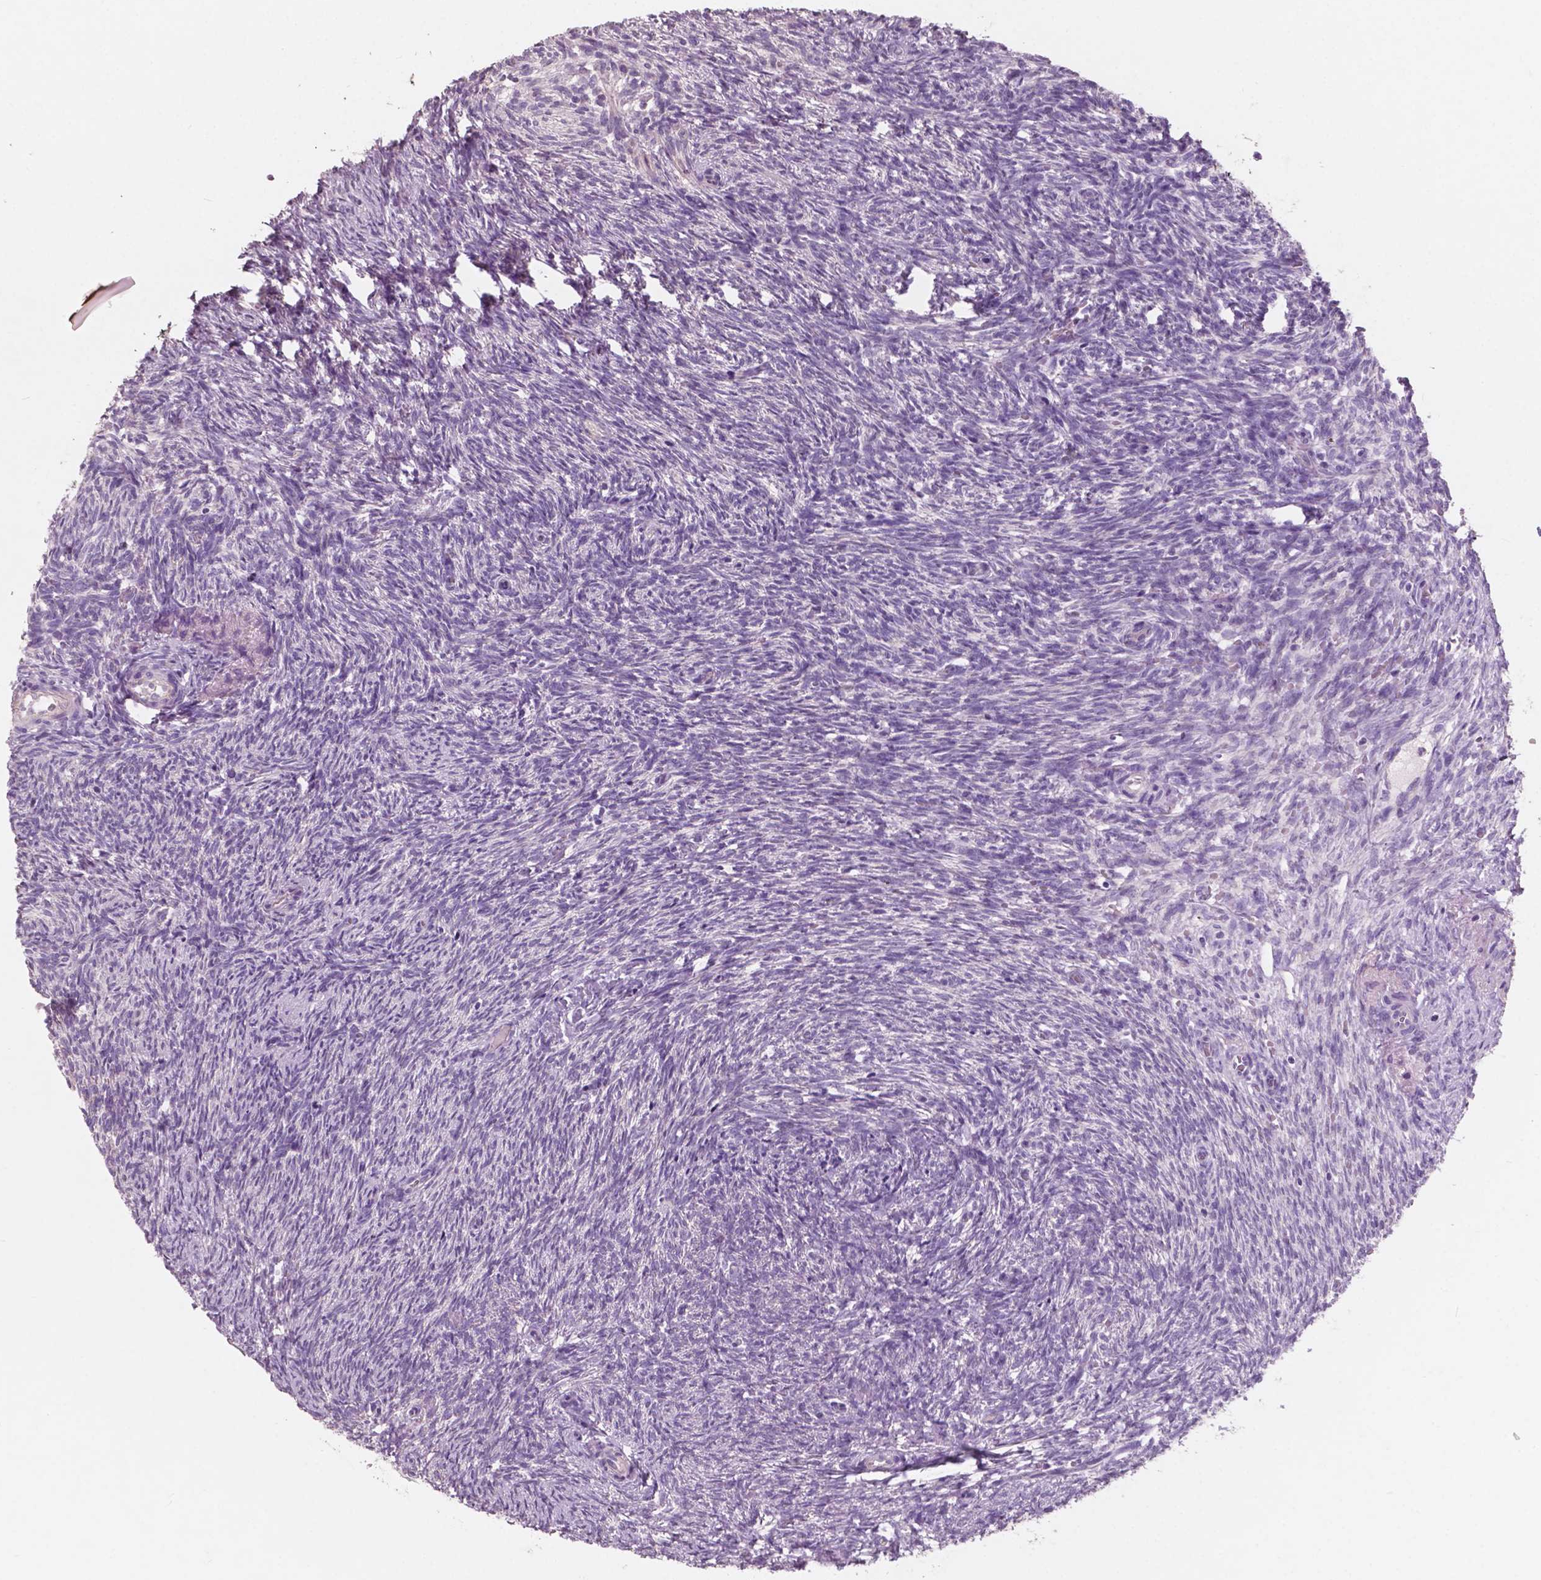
{"staining": {"intensity": "negative", "quantity": "none", "location": "none"}, "tissue": "ovary", "cell_type": "Follicle cells", "image_type": "normal", "snomed": [{"axis": "morphology", "description": "Normal tissue, NOS"}, {"axis": "topography", "description": "Ovary"}], "caption": "High power microscopy photomicrograph of an immunohistochemistry micrograph of normal ovary, revealing no significant staining in follicle cells. (DAB immunohistochemistry (IHC), high magnification).", "gene": "AWAT1", "patient": {"sex": "female", "age": 46}}